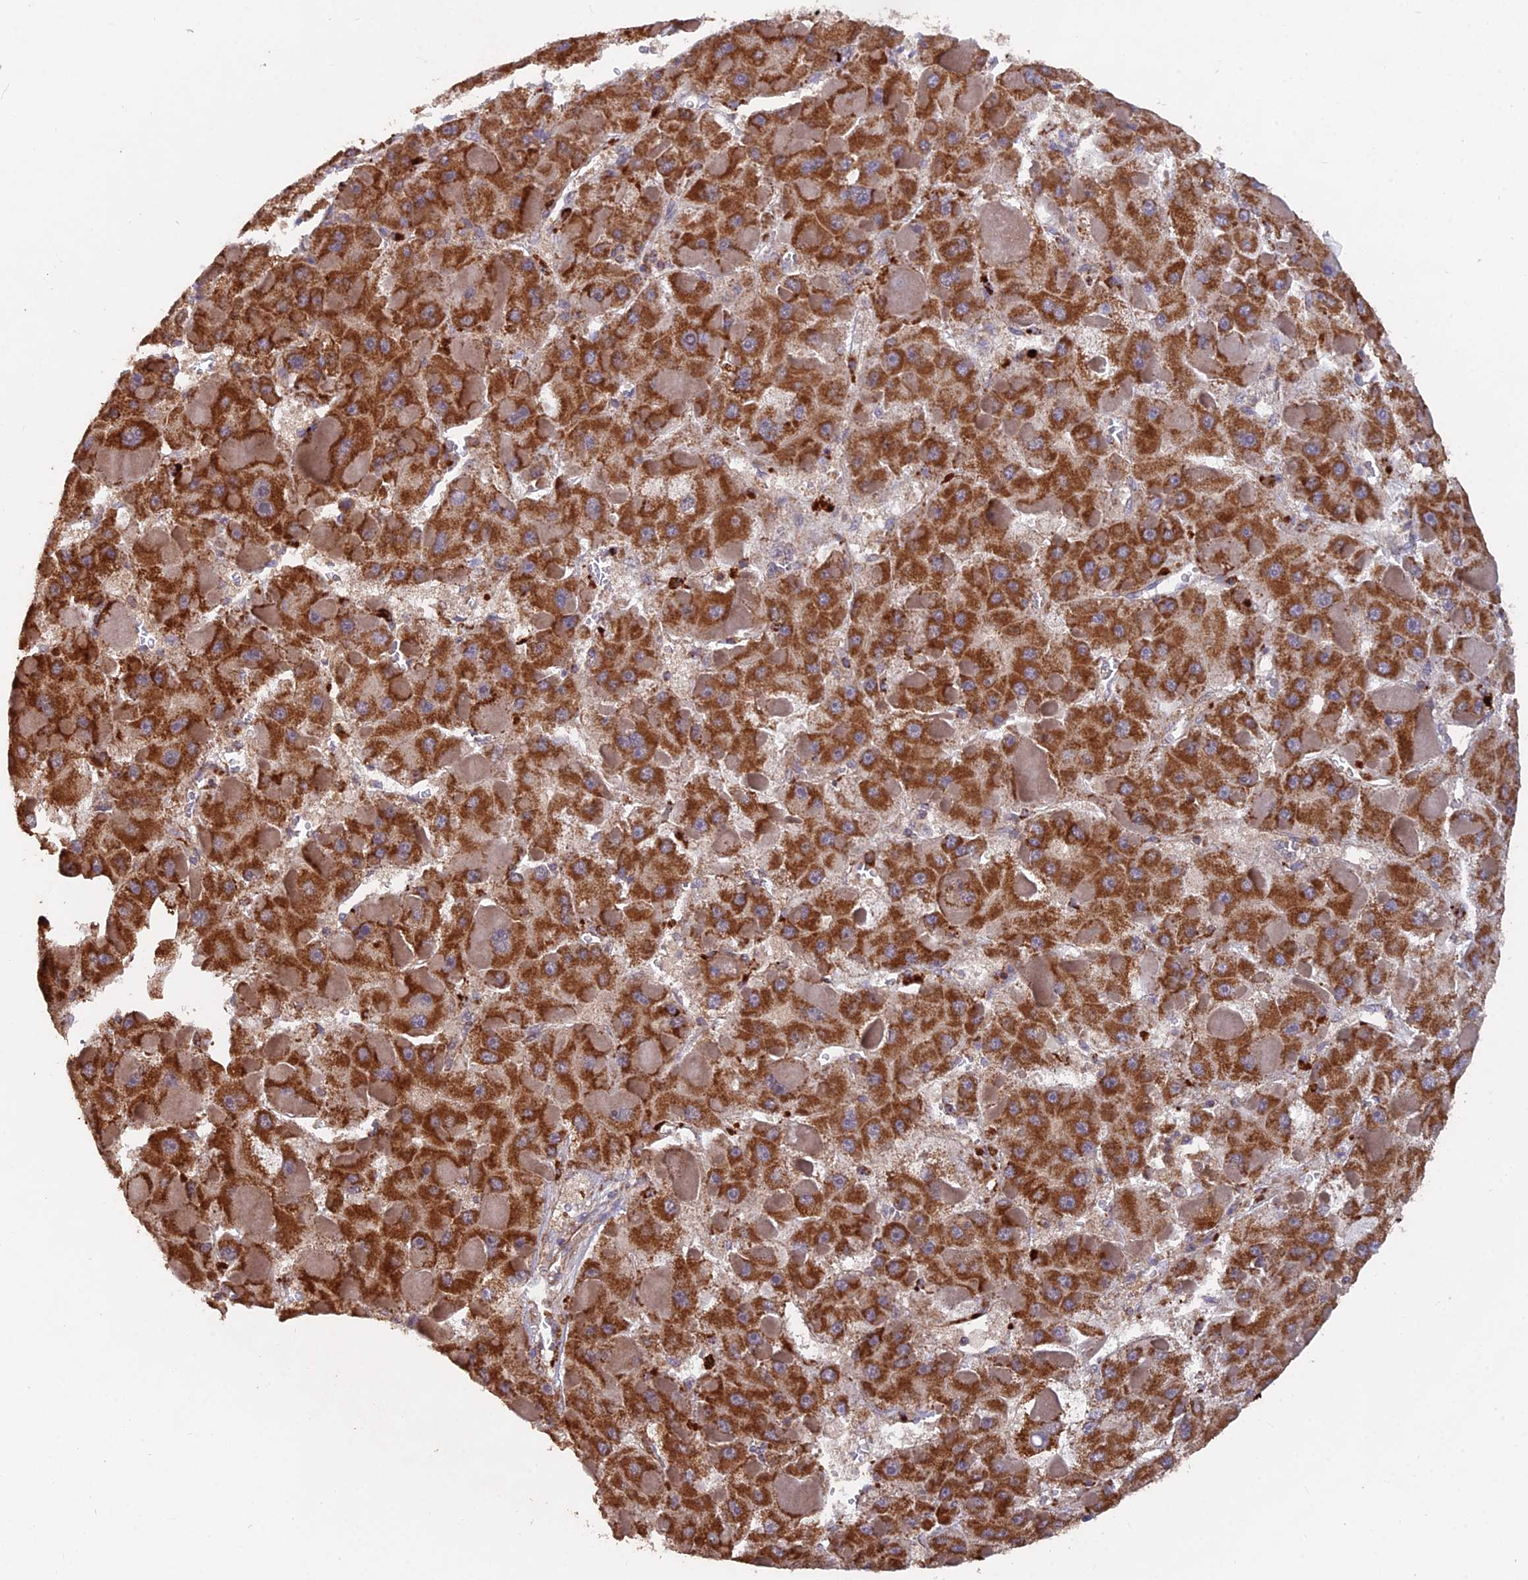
{"staining": {"intensity": "strong", "quantity": ">75%", "location": "cytoplasmic/membranous"}, "tissue": "liver cancer", "cell_type": "Tumor cells", "image_type": "cancer", "snomed": [{"axis": "morphology", "description": "Carcinoma, Hepatocellular, NOS"}, {"axis": "topography", "description": "Liver"}], "caption": "DAB immunohistochemical staining of human liver hepatocellular carcinoma exhibits strong cytoplasmic/membranous protein positivity in approximately >75% of tumor cells.", "gene": "IFT22", "patient": {"sex": "female", "age": 73}}